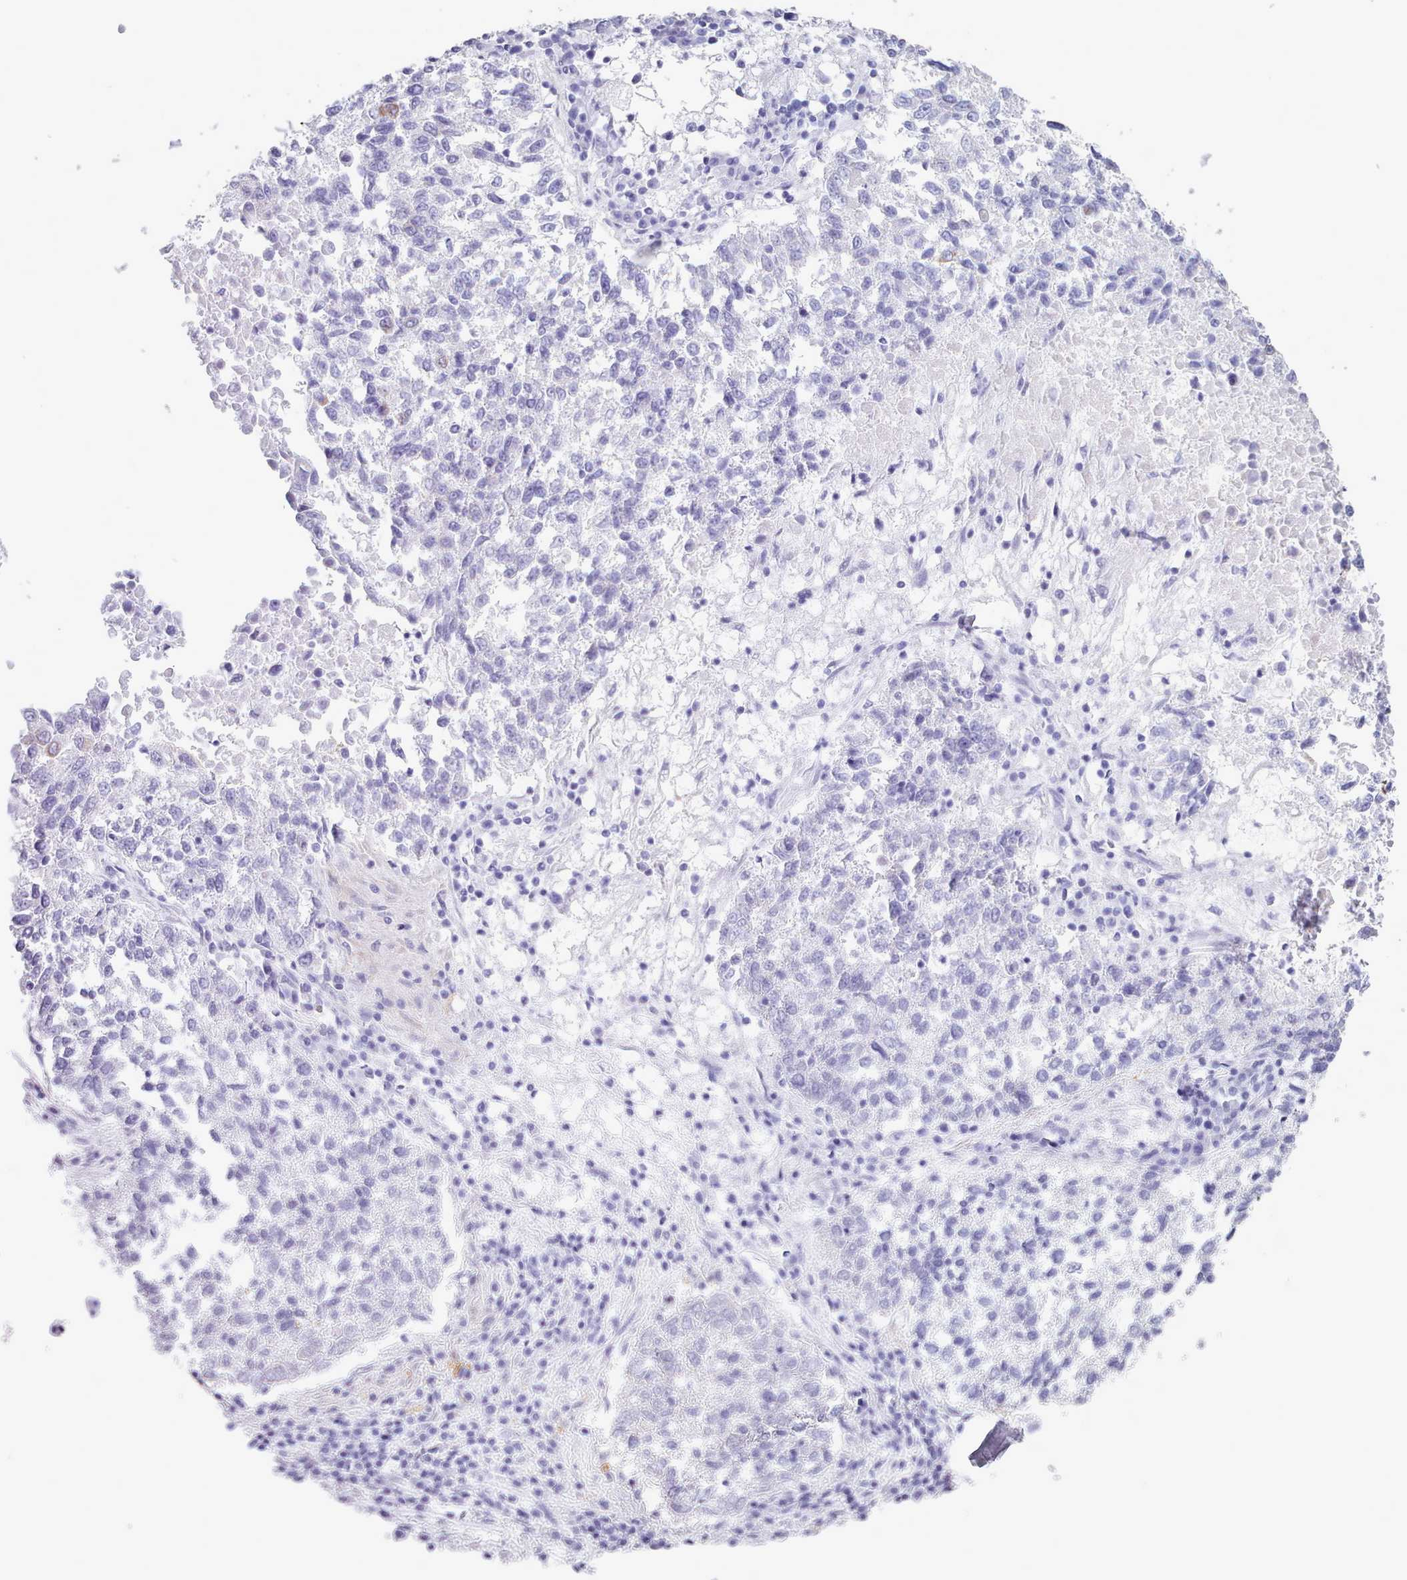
{"staining": {"intensity": "negative", "quantity": "none", "location": "none"}, "tissue": "lung cancer", "cell_type": "Tumor cells", "image_type": "cancer", "snomed": [{"axis": "morphology", "description": "Squamous cell carcinoma, NOS"}, {"axis": "topography", "description": "Lung"}], "caption": "An immunohistochemistry (IHC) photomicrograph of lung squamous cell carcinoma is shown. There is no staining in tumor cells of lung squamous cell carcinoma.", "gene": "FPGS", "patient": {"sex": "male", "age": 73}}